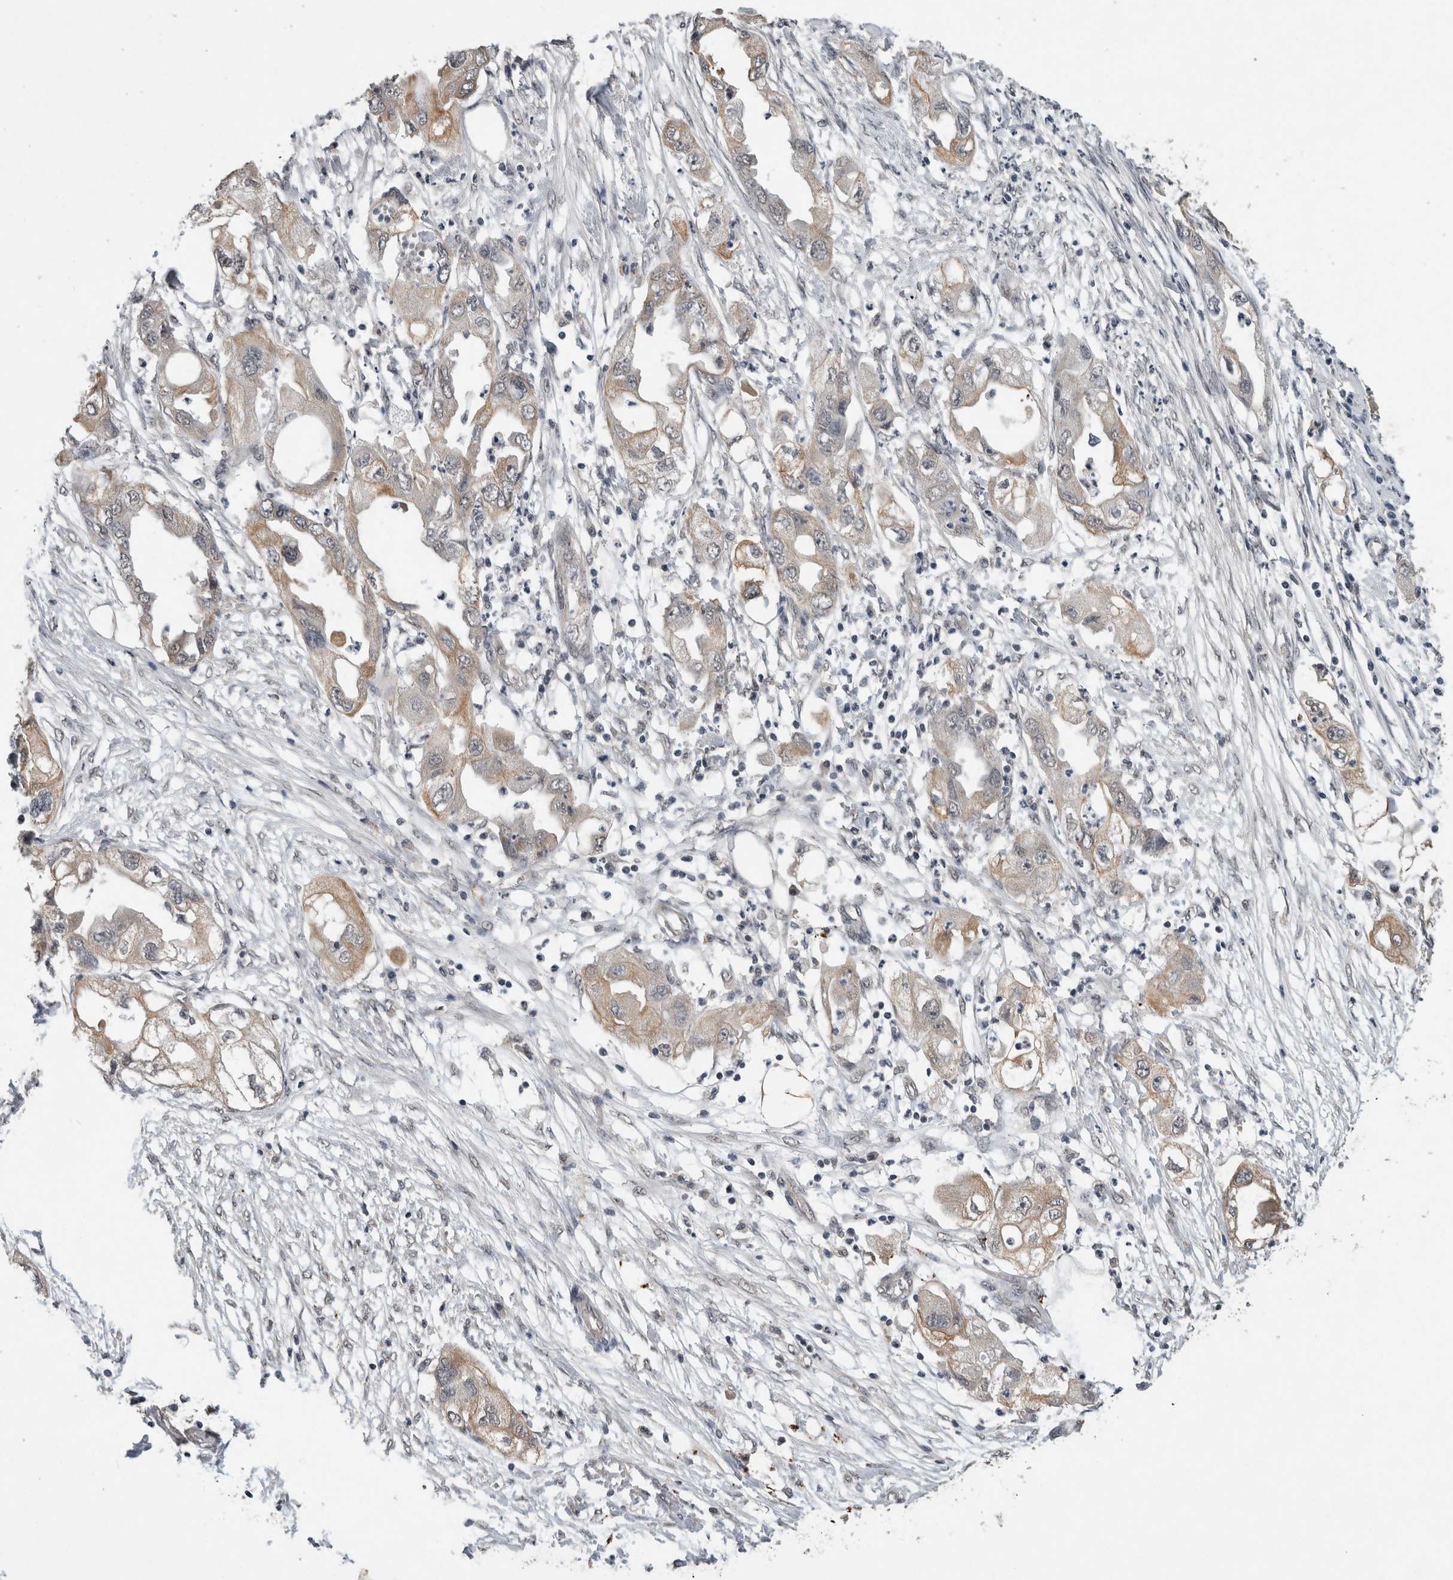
{"staining": {"intensity": "weak", "quantity": "25%-75%", "location": "cytoplasmic/membranous"}, "tissue": "endometrial cancer", "cell_type": "Tumor cells", "image_type": "cancer", "snomed": [{"axis": "morphology", "description": "Adenocarcinoma, NOS"}, {"axis": "morphology", "description": "Adenocarcinoma, metastatic, NOS"}, {"axis": "topography", "description": "Adipose tissue"}, {"axis": "topography", "description": "Endometrium"}], "caption": "Weak cytoplasmic/membranous staining is seen in approximately 25%-75% of tumor cells in endometrial cancer (metastatic adenocarcinoma).", "gene": "RHPN1", "patient": {"sex": "female", "age": 67}}